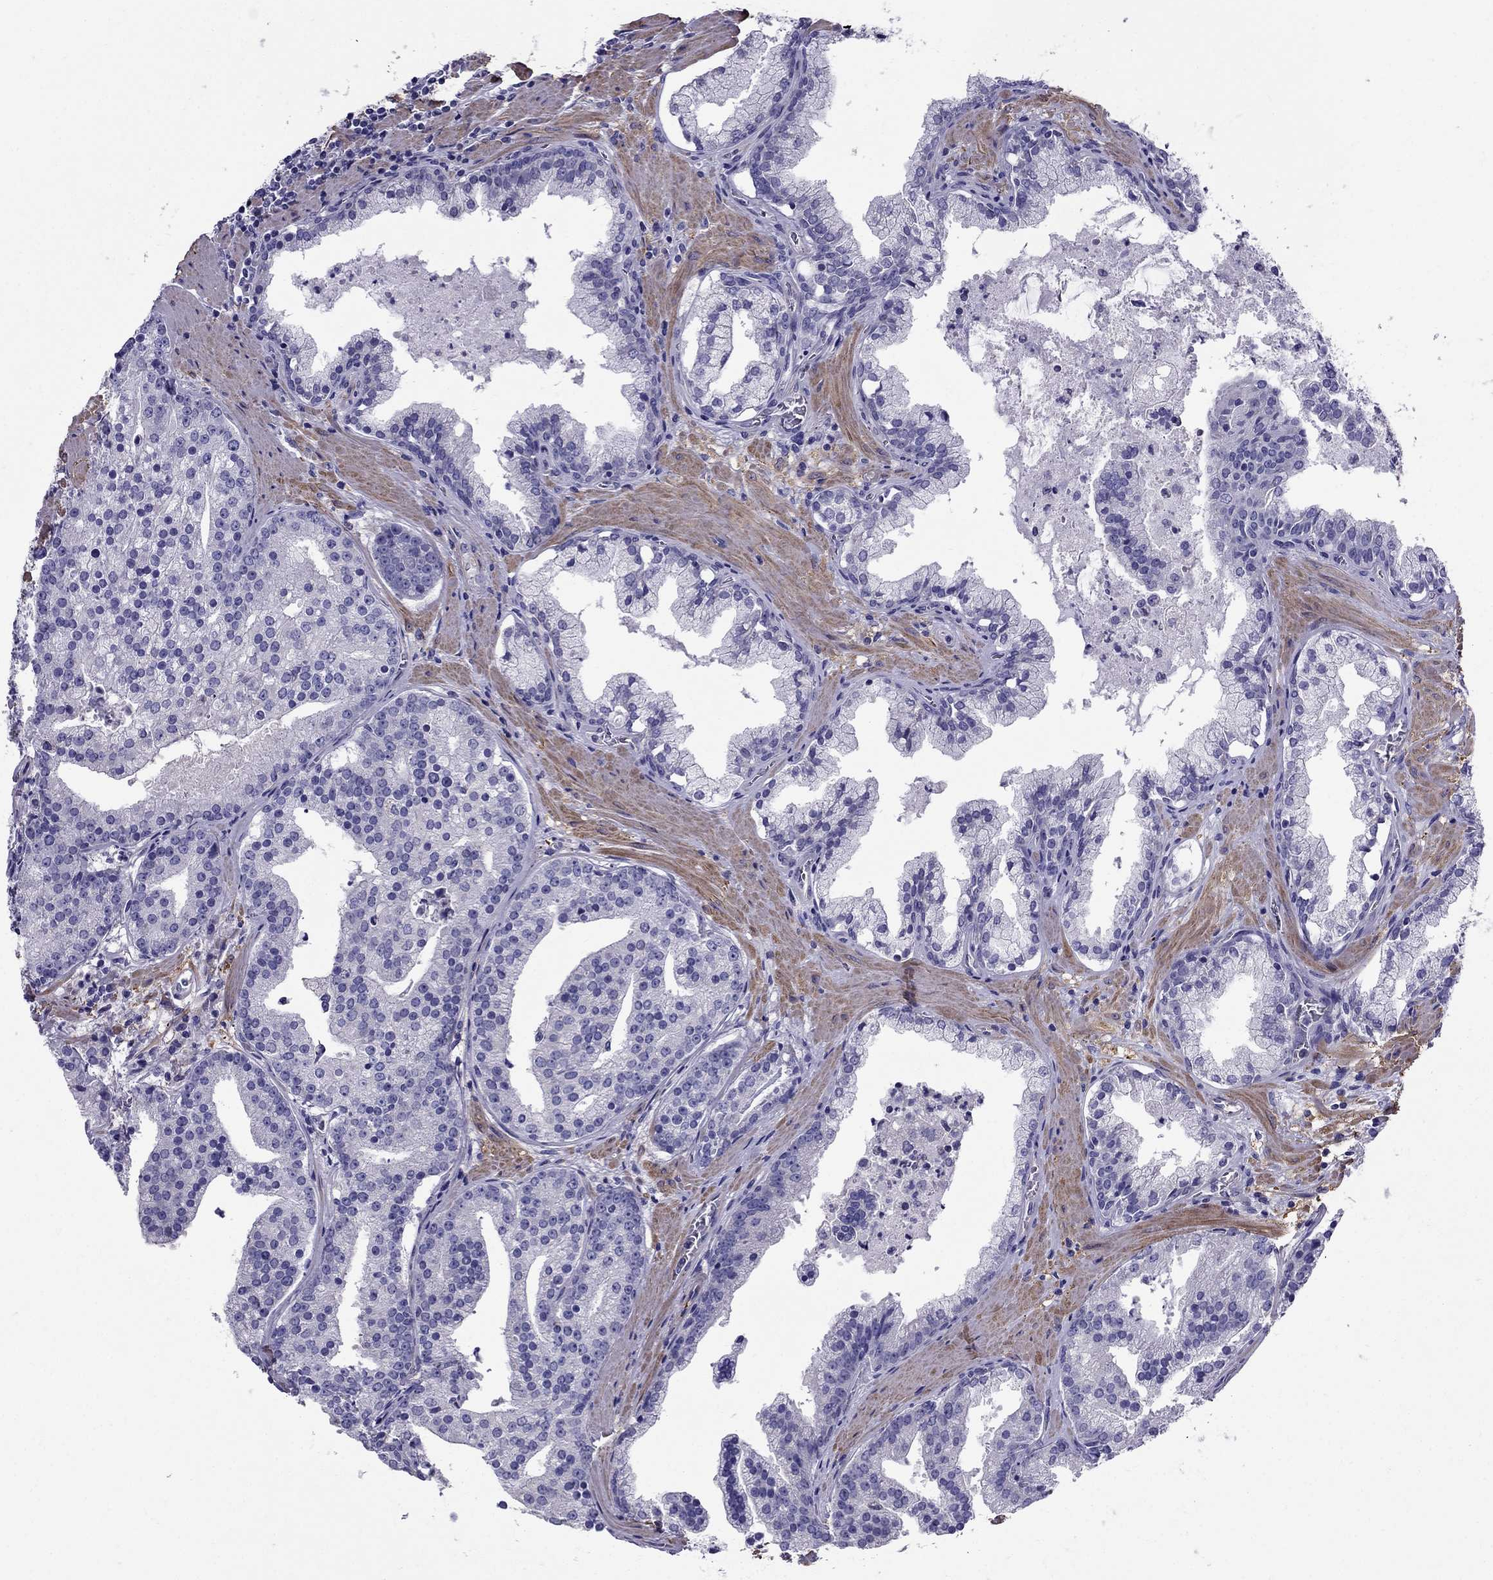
{"staining": {"intensity": "negative", "quantity": "none", "location": "none"}, "tissue": "prostate cancer", "cell_type": "Tumor cells", "image_type": "cancer", "snomed": [{"axis": "morphology", "description": "Adenocarcinoma, NOS"}, {"axis": "topography", "description": "Prostate and seminal vesicle, NOS"}, {"axis": "topography", "description": "Prostate"}], "caption": "Immunohistochemistry of prostate cancer exhibits no expression in tumor cells. The staining is performed using DAB (3,3'-diaminobenzidine) brown chromogen with nuclei counter-stained in using hematoxylin.", "gene": "GPR50", "patient": {"sex": "male", "age": 44}}